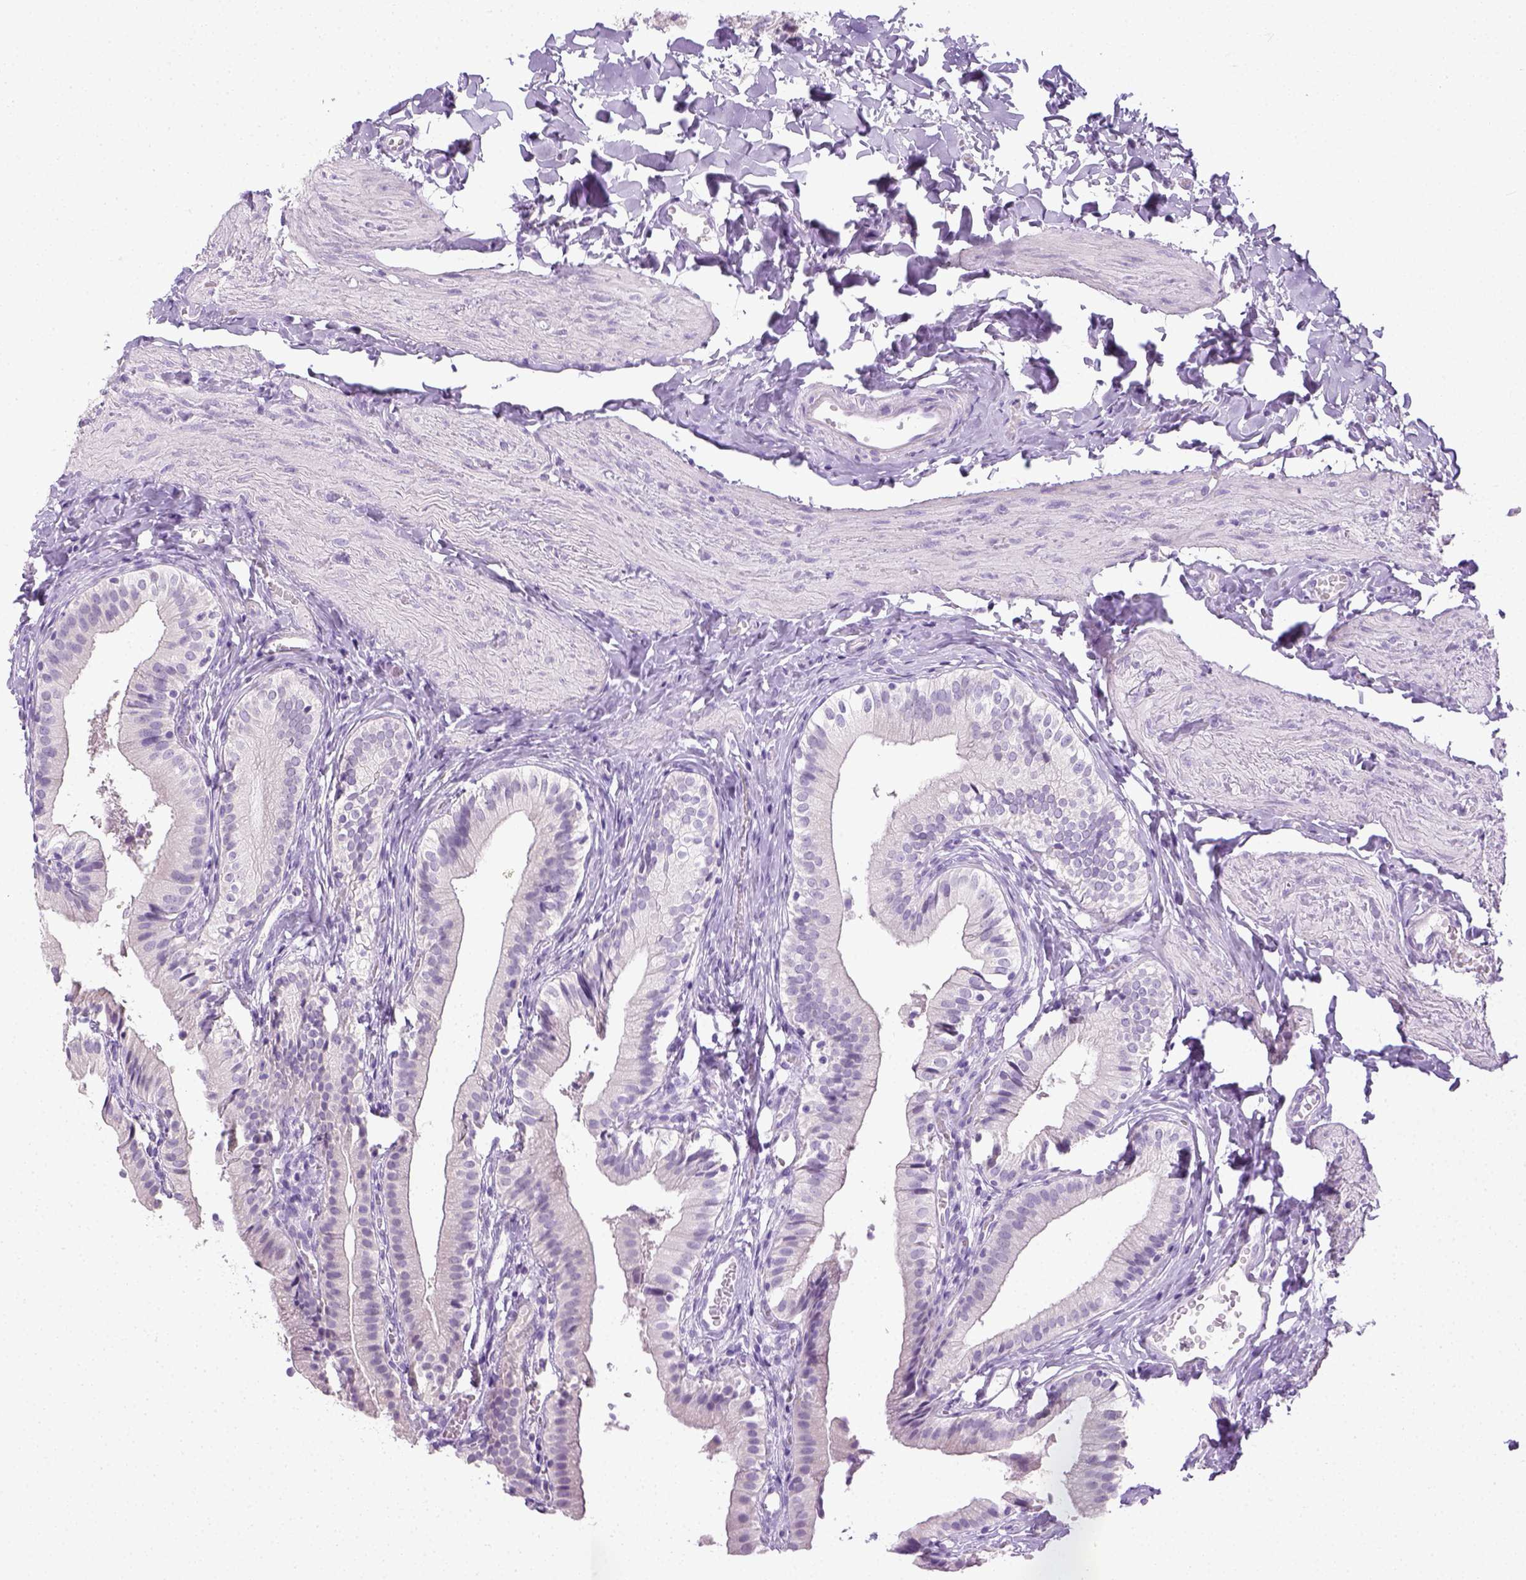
{"staining": {"intensity": "negative", "quantity": "none", "location": "none"}, "tissue": "gallbladder", "cell_type": "Glandular cells", "image_type": "normal", "snomed": [{"axis": "morphology", "description": "Normal tissue, NOS"}, {"axis": "topography", "description": "Gallbladder"}], "caption": "IHC micrograph of unremarkable human gallbladder stained for a protein (brown), which reveals no staining in glandular cells.", "gene": "LGSN", "patient": {"sex": "female", "age": 47}}